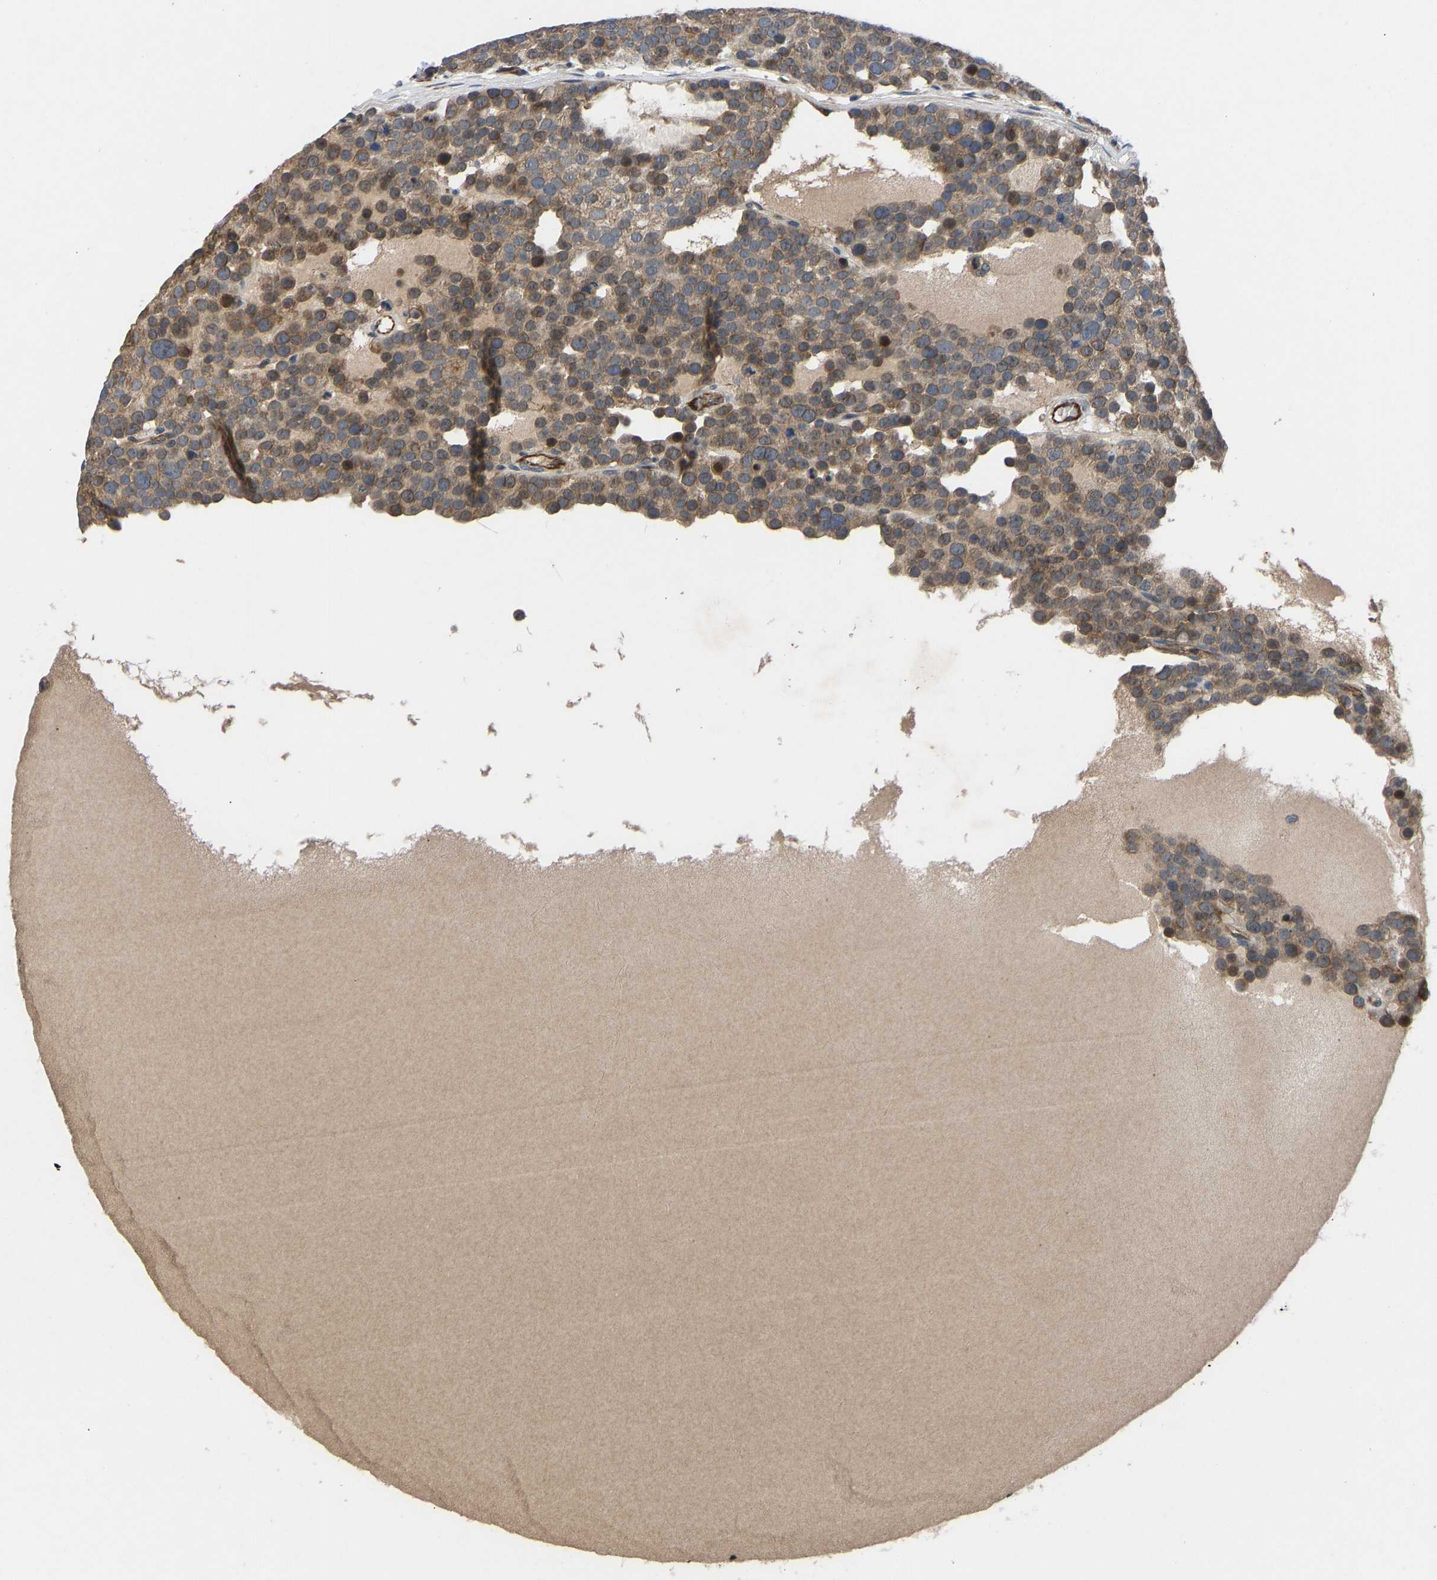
{"staining": {"intensity": "moderate", "quantity": ">75%", "location": "cytoplasmic/membranous"}, "tissue": "testis cancer", "cell_type": "Tumor cells", "image_type": "cancer", "snomed": [{"axis": "morphology", "description": "Seminoma, NOS"}, {"axis": "topography", "description": "Testis"}], "caption": "A high-resolution image shows immunohistochemistry staining of testis cancer (seminoma), which reveals moderate cytoplasmic/membranous staining in about >75% of tumor cells.", "gene": "FRRS1", "patient": {"sex": "male", "age": 71}}